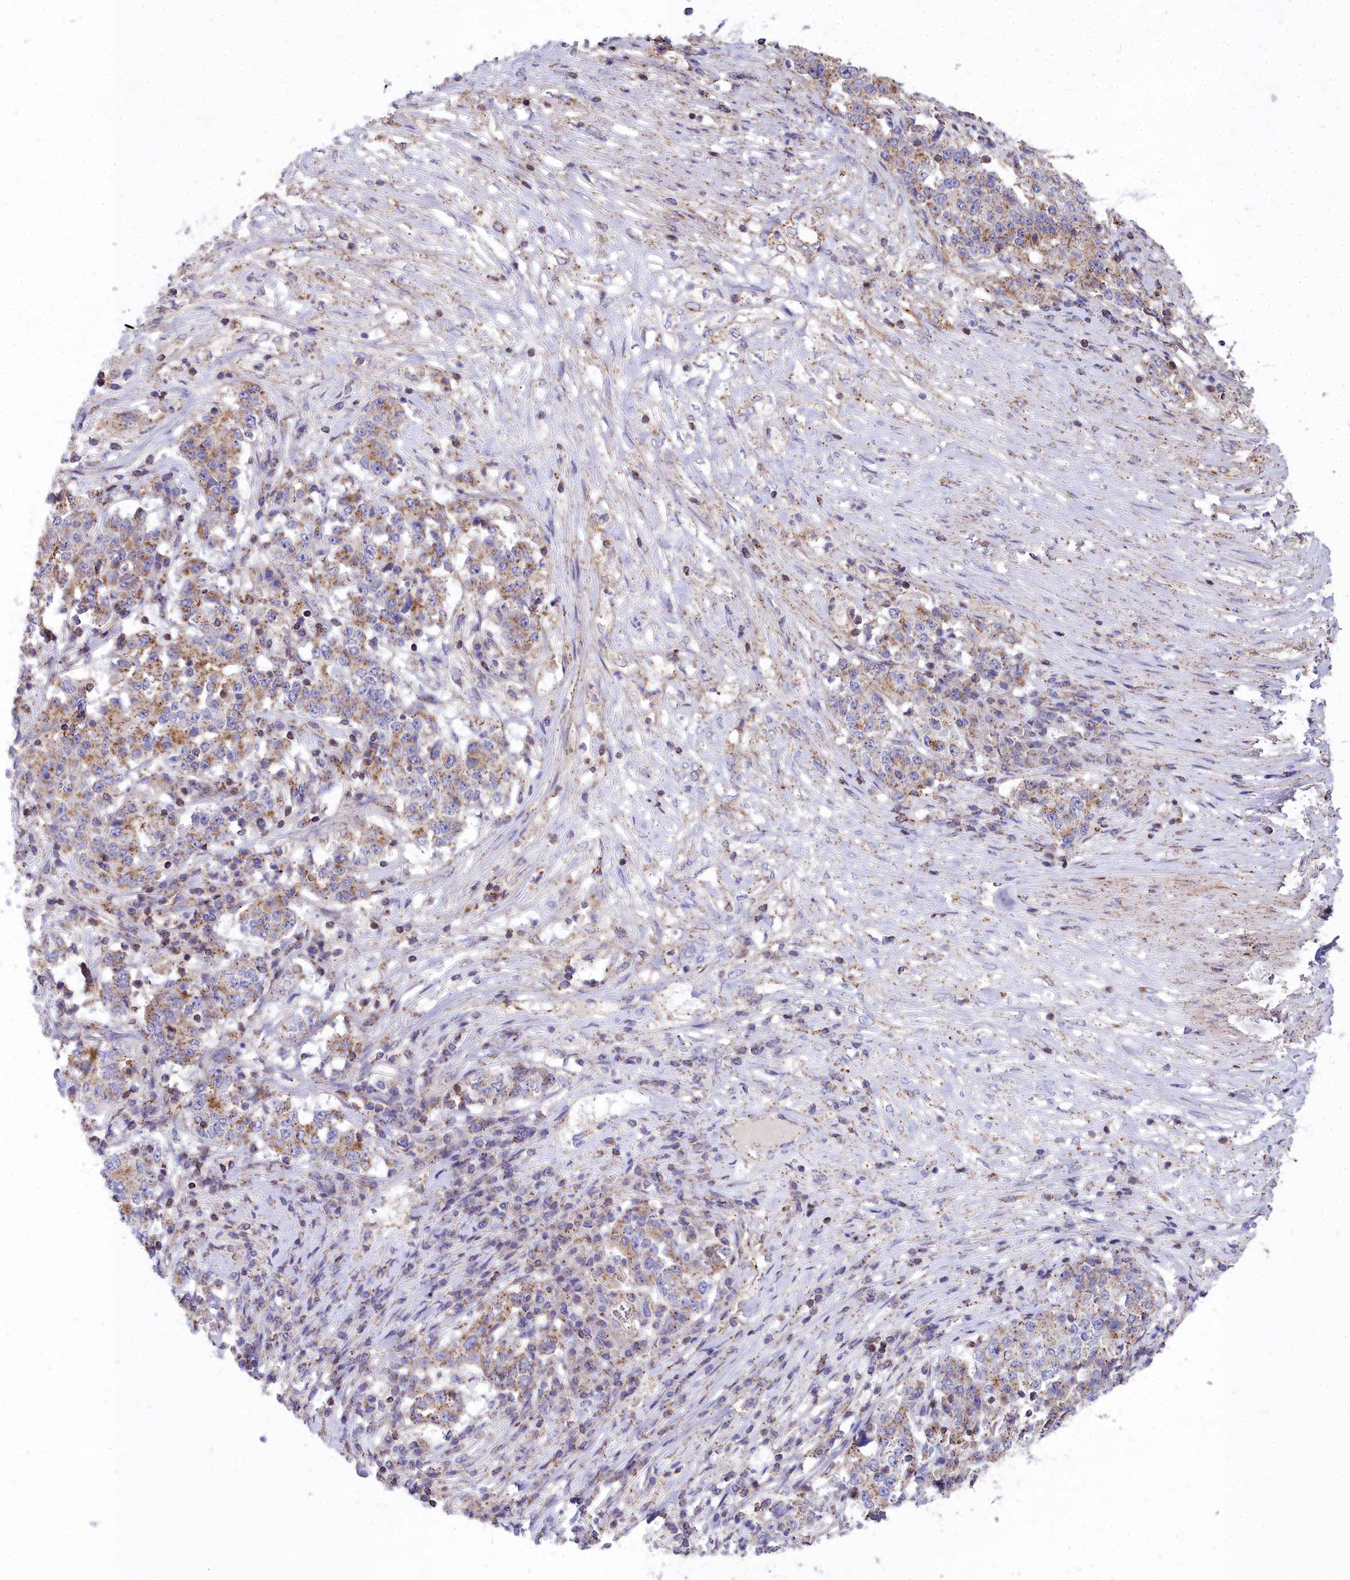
{"staining": {"intensity": "moderate", "quantity": ">75%", "location": "cytoplasmic/membranous"}, "tissue": "stomach cancer", "cell_type": "Tumor cells", "image_type": "cancer", "snomed": [{"axis": "morphology", "description": "Adenocarcinoma, NOS"}, {"axis": "topography", "description": "Stomach"}], "caption": "Immunohistochemical staining of human stomach cancer (adenocarcinoma) displays medium levels of moderate cytoplasmic/membranous expression in approximately >75% of tumor cells. (DAB IHC with brightfield microscopy, high magnification).", "gene": "FRMPD1", "patient": {"sex": "male", "age": 59}}